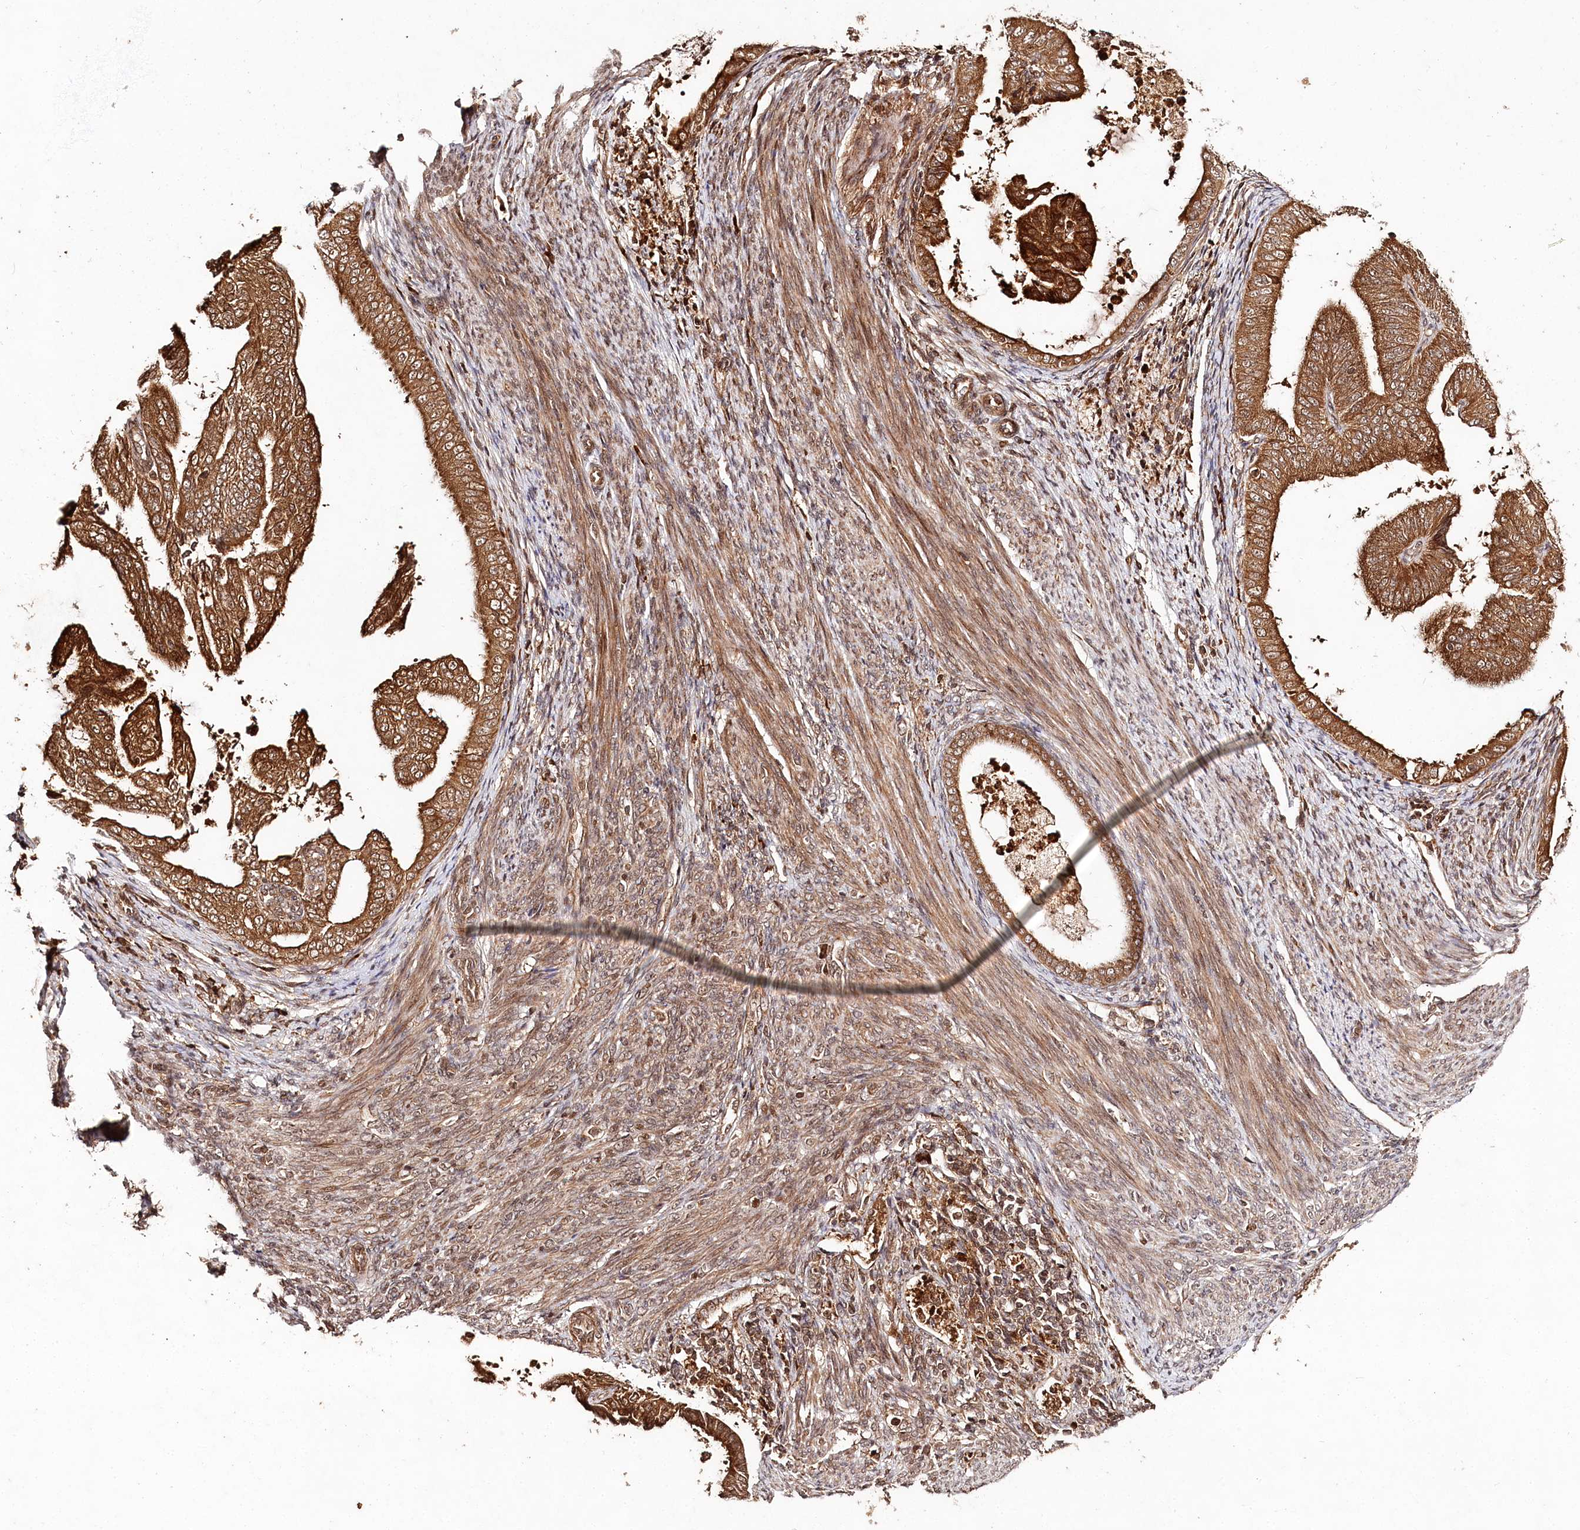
{"staining": {"intensity": "strong", "quantity": ">75%", "location": "cytoplasmic/membranous"}, "tissue": "endometrial cancer", "cell_type": "Tumor cells", "image_type": "cancer", "snomed": [{"axis": "morphology", "description": "Adenocarcinoma, NOS"}, {"axis": "topography", "description": "Endometrium"}], "caption": "DAB (3,3'-diaminobenzidine) immunohistochemical staining of endometrial cancer (adenocarcinoma) reveals strong cytoplasmic/membranous protein expression in approximately >75% of tumor cells.", "gene": "ULK2", "patient": {"sex": "female", "age": 58}}